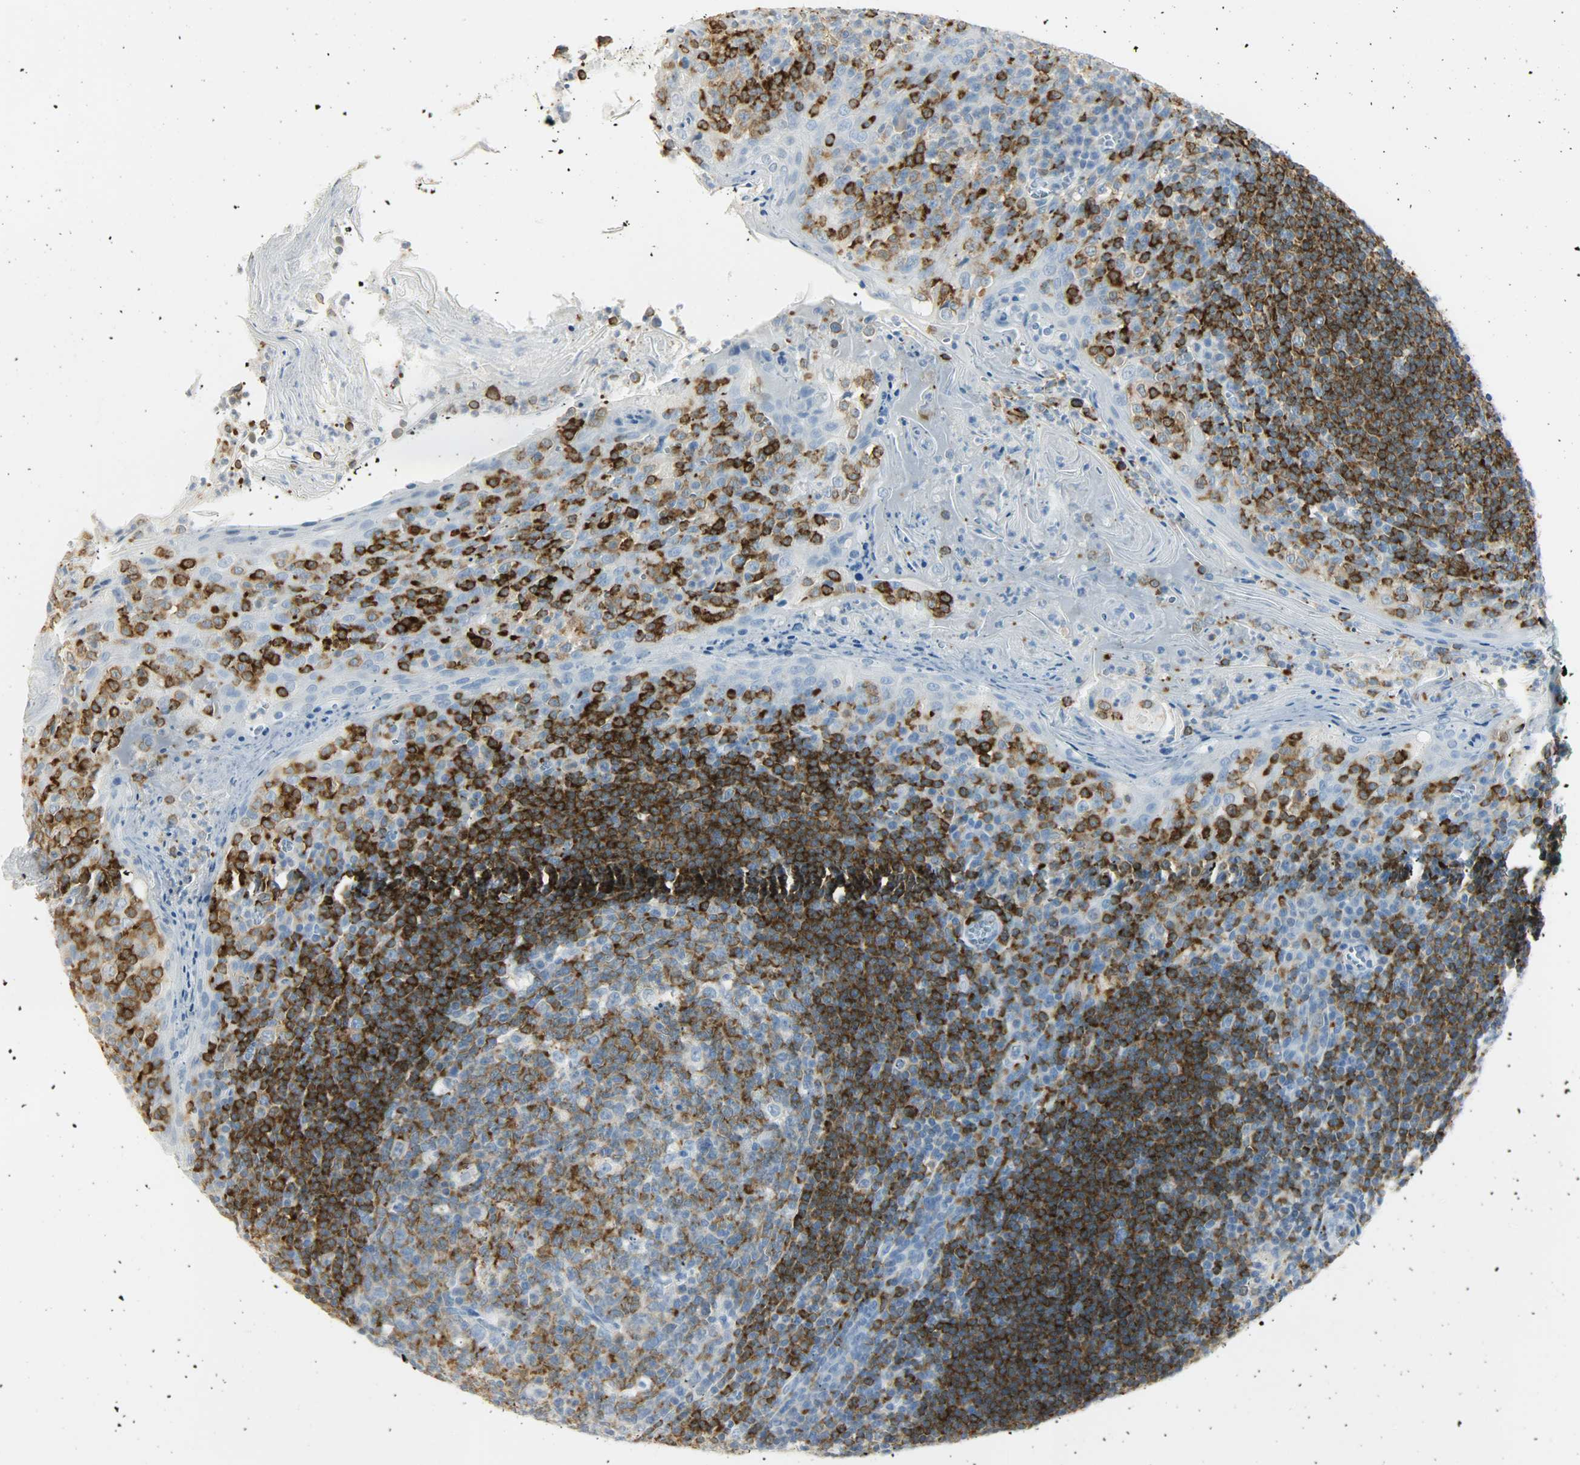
{"staining": {"intensity": "moderate", "quantity": ">75%", "location": "cytoplasmic/membranous"}, "tissue": "tonsil", "cell_type": "Germinal center cells", "image_type": "normal", "snomed": [{"axis": "morphology", "description": "Normal tissue, NOS"}, {"axis": "topography", "description": "Tonsil"}], "caption": "There is medium levels of moderate cytoplasmic/membranous positivity in germinal center cells of unremarkable tonsil, as demonstrated by immunohistochemical staining (brown color).", "gene": "PTPN6", "patient": {"sex": "male", "age": 31}}